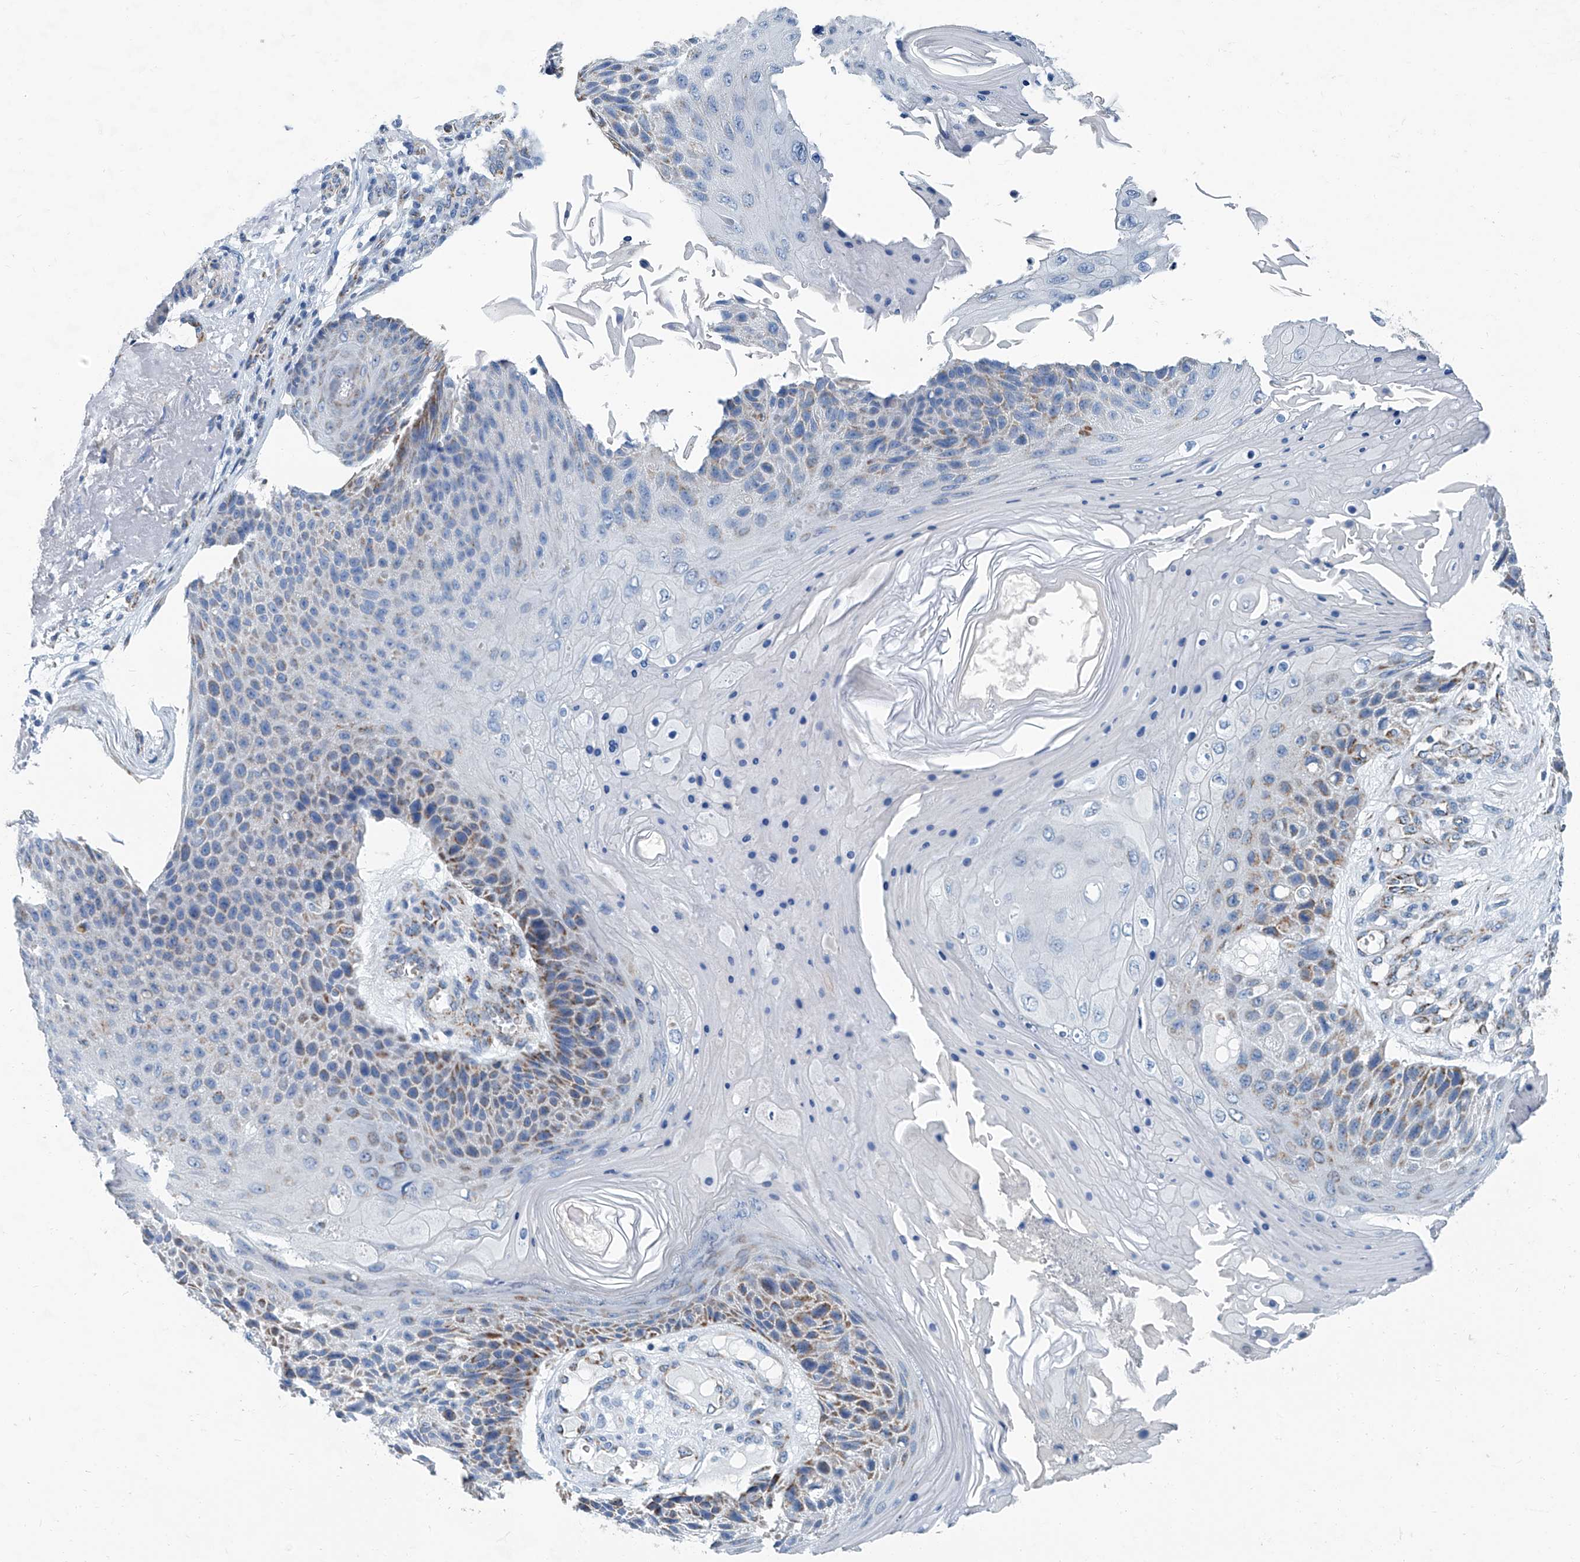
{"staining": {"intensity": "moderate", "quantity": "25%-75%", "location": "cytoplasmic/membranous"}, "tissue": "skin cancer", "cell_type": "Tumor cells", "image_type": "cancer", "snomed": [{"axis": "morphology", "description": "Squamous cell carcinoma, NOS"}, {"axis": "topography", "description": "Skin"}], "caption": "Skin cancer was stained to show a protein in brown. There is medium levels of moderate cytoplasmic/membranous expression in approximately 25%-75% of tumor cells. (Brightfield microscopy of DAB IHC at high magnification).", "gene": "MT-ND1", "patient": {"sex": "female", "age": 88}}